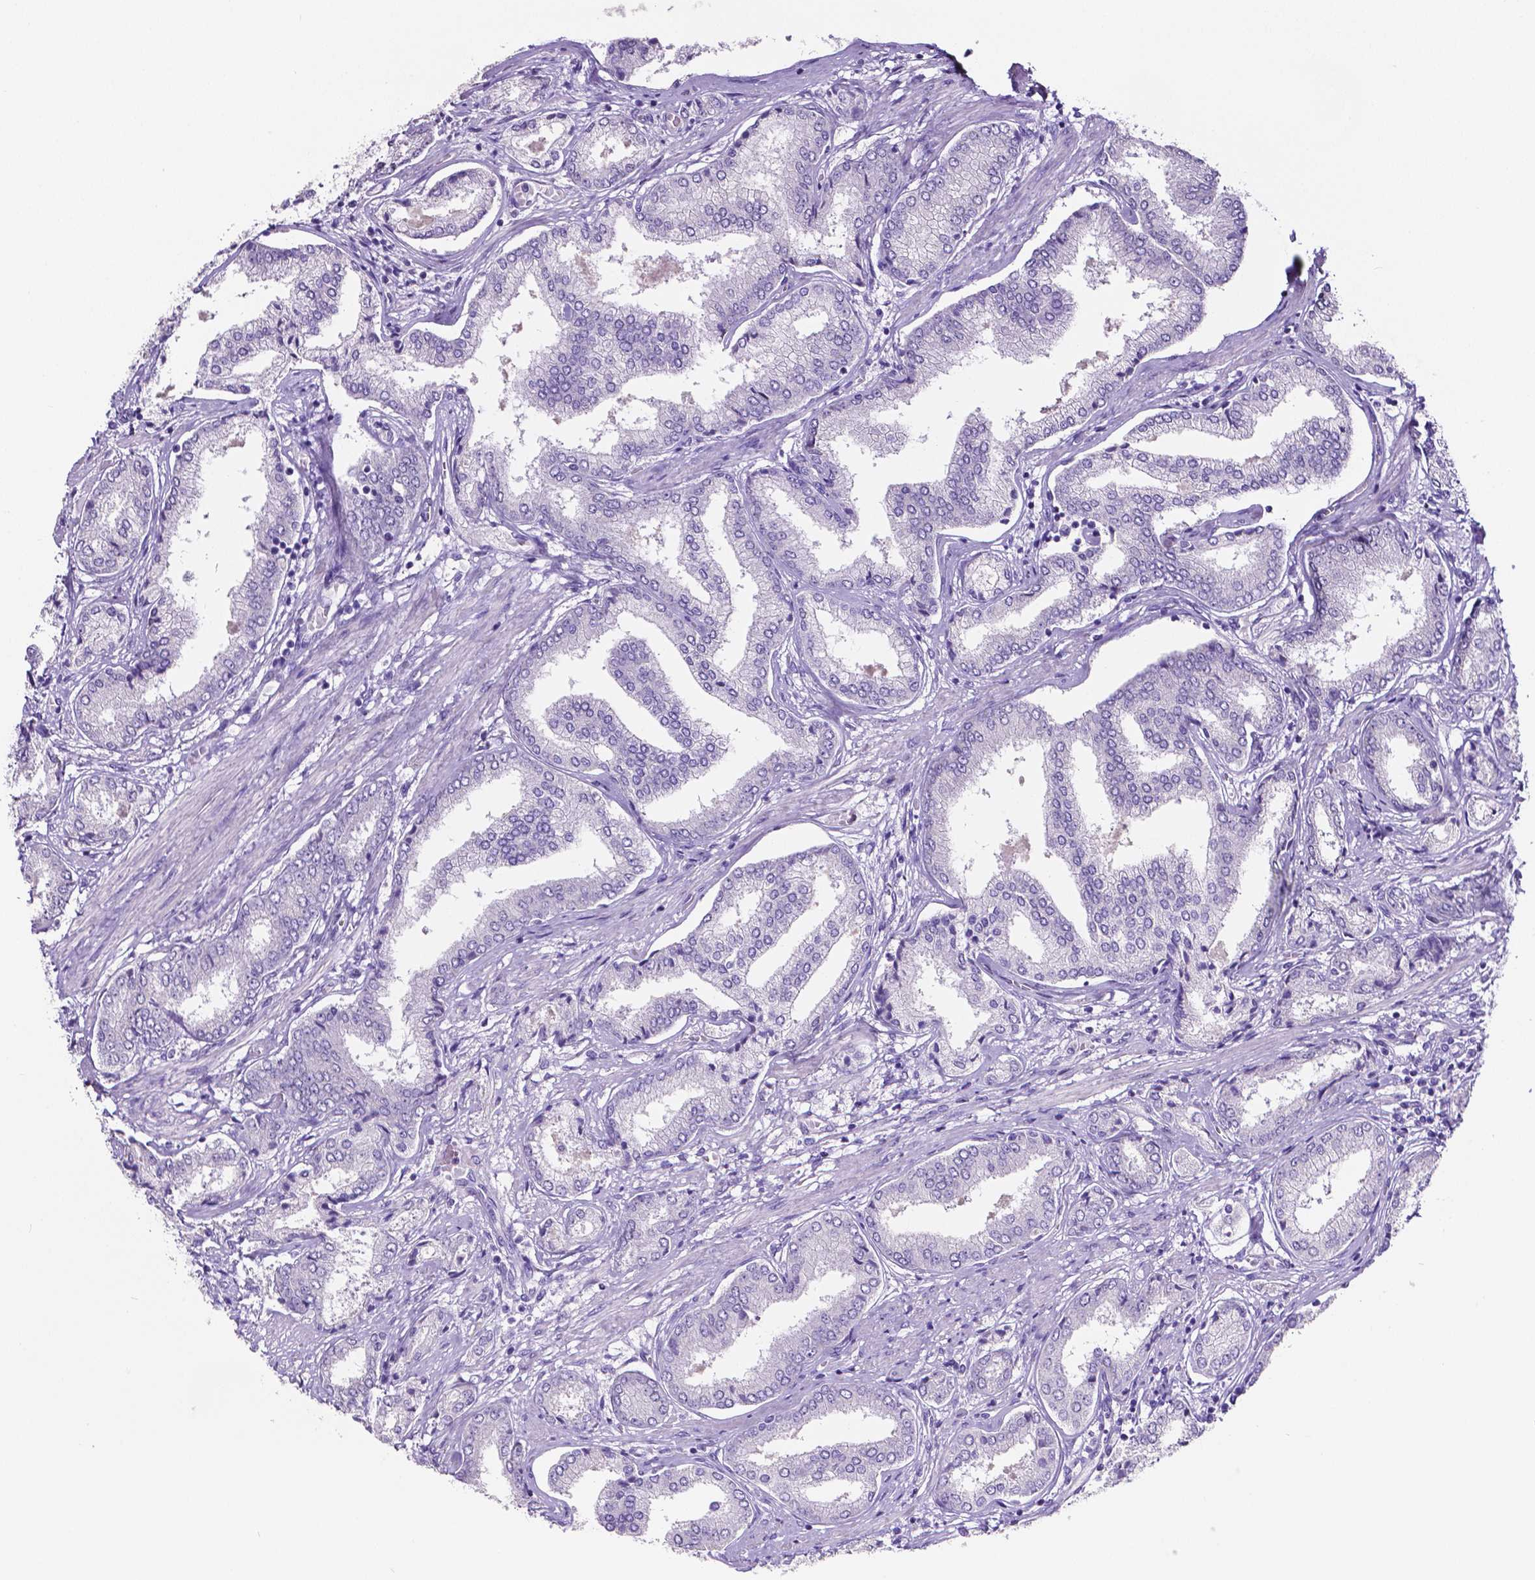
{"staining": {"intensity": "negative", "quantity": "none", "location": "none"}, "tissue": "prostate cancer", "cell_type": "Tumor cells", "image_type": "cancer", "snomed": [{"axis": "morphology", "description": "Adenocarcinoma, NOS"}, {"axis": "topography", "description": "Prostate"}], "caption": "A histopathology image of prostate cancer stained for a protein demonstrates no brown staining in tumor cells. (Brightfield microscopy of DAB (3,3'-diaminobenzidine) IHC at high magnification).", "gene": "SLC22A2", "patient": {"sex": "male", "age": 63}}